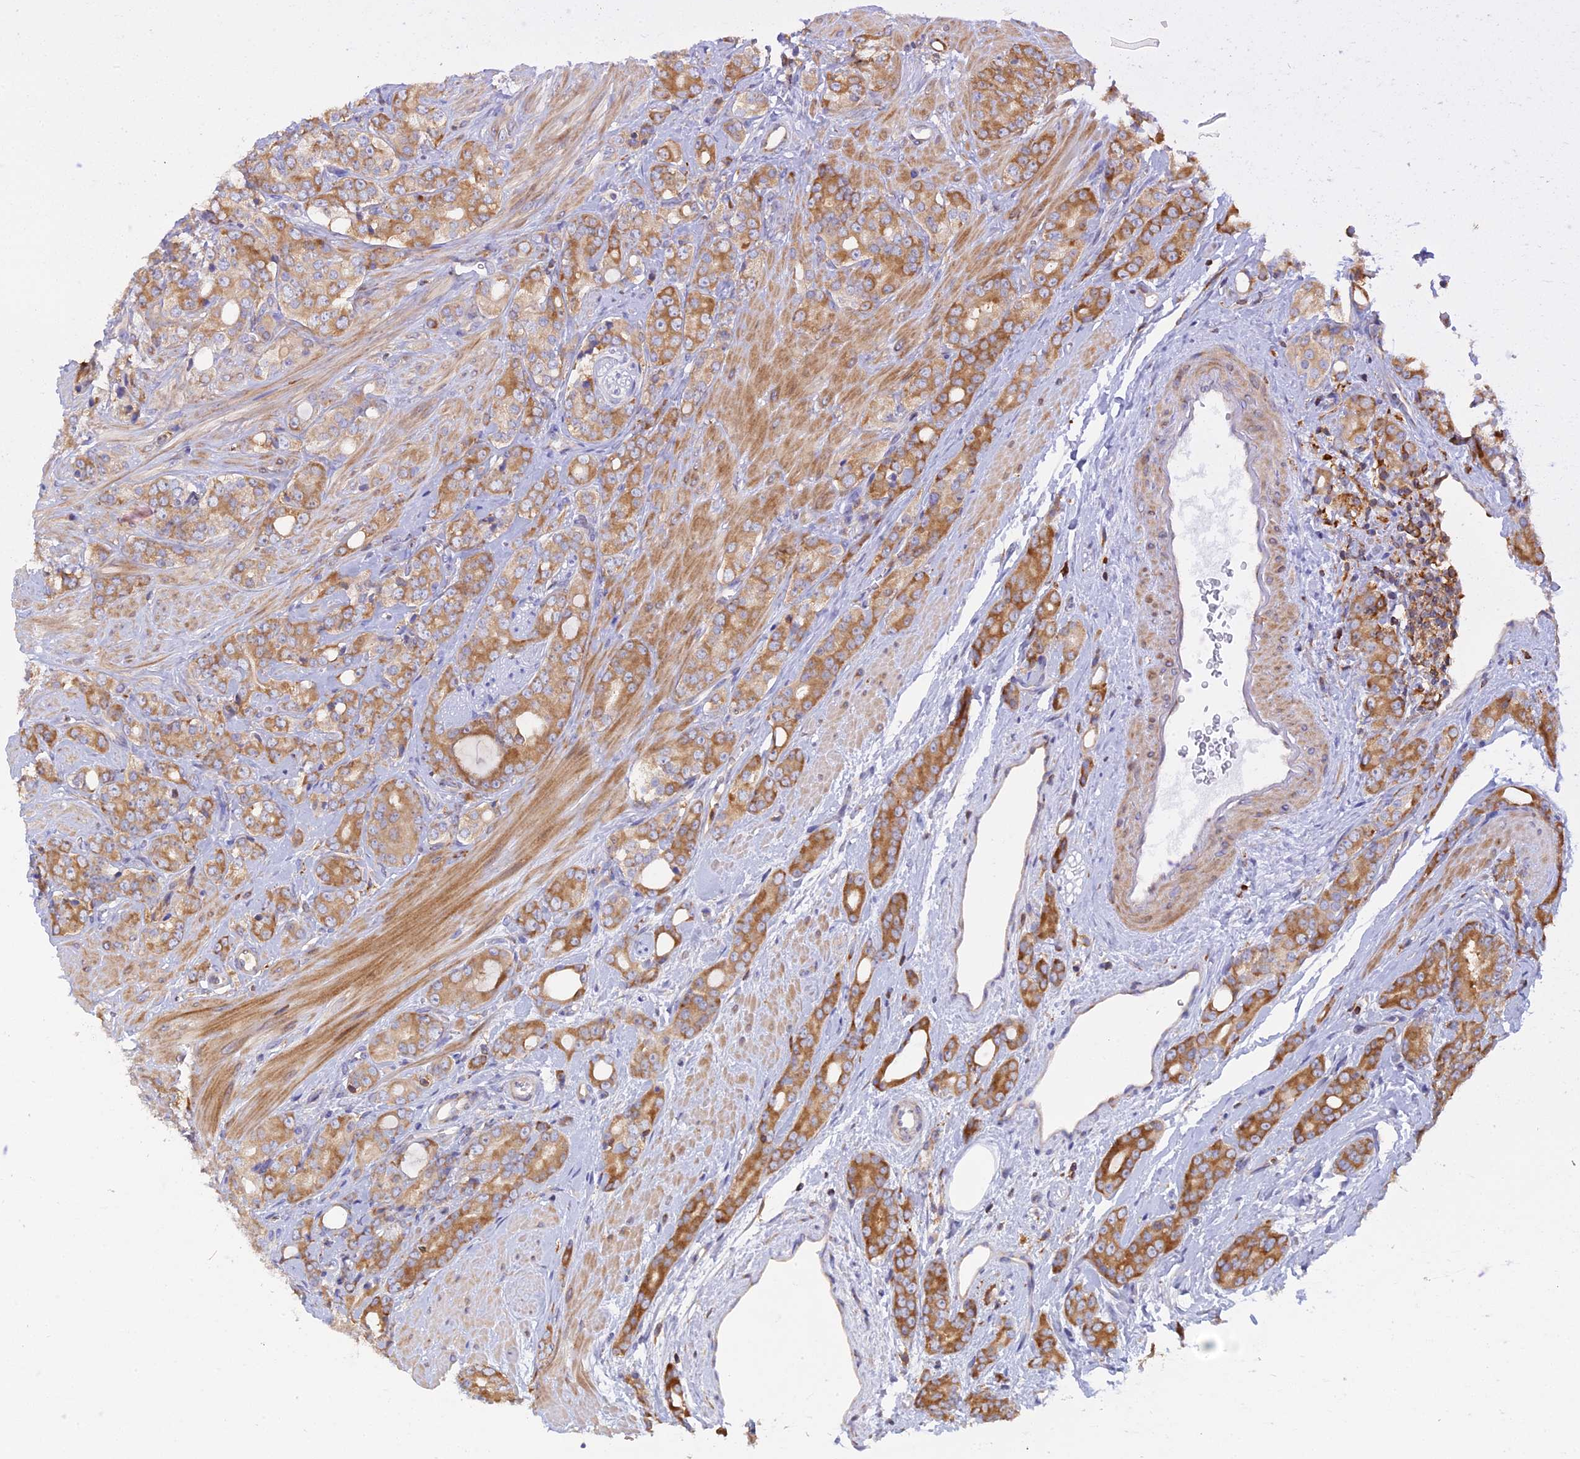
{"staining": {"intensity": "moderate", "quantity": ">75%", "location": "cytoplasmic/membranous"}, "tissue": "prostate cancer", "cell_type": "Tumor cells", "image_type": "cancer", "snomed": [{"axis": "morphology", "description": "Adenocarcinoma, High grade"}, {"axis": "topography", "description": "Prostate"}], "caption": "The micrograph demonstrates staining of adenocarcinoma (high-grade) (prostate), revealing moderate cytoplasmic/membranous protein staining (brown color) within tumor cells. (DAB (3,3'-diaminobenzidine) IHC with brightfield microscopy, high magnification).", "gene": "GMIP", "patient": {"sex": "male", "age": 62}}